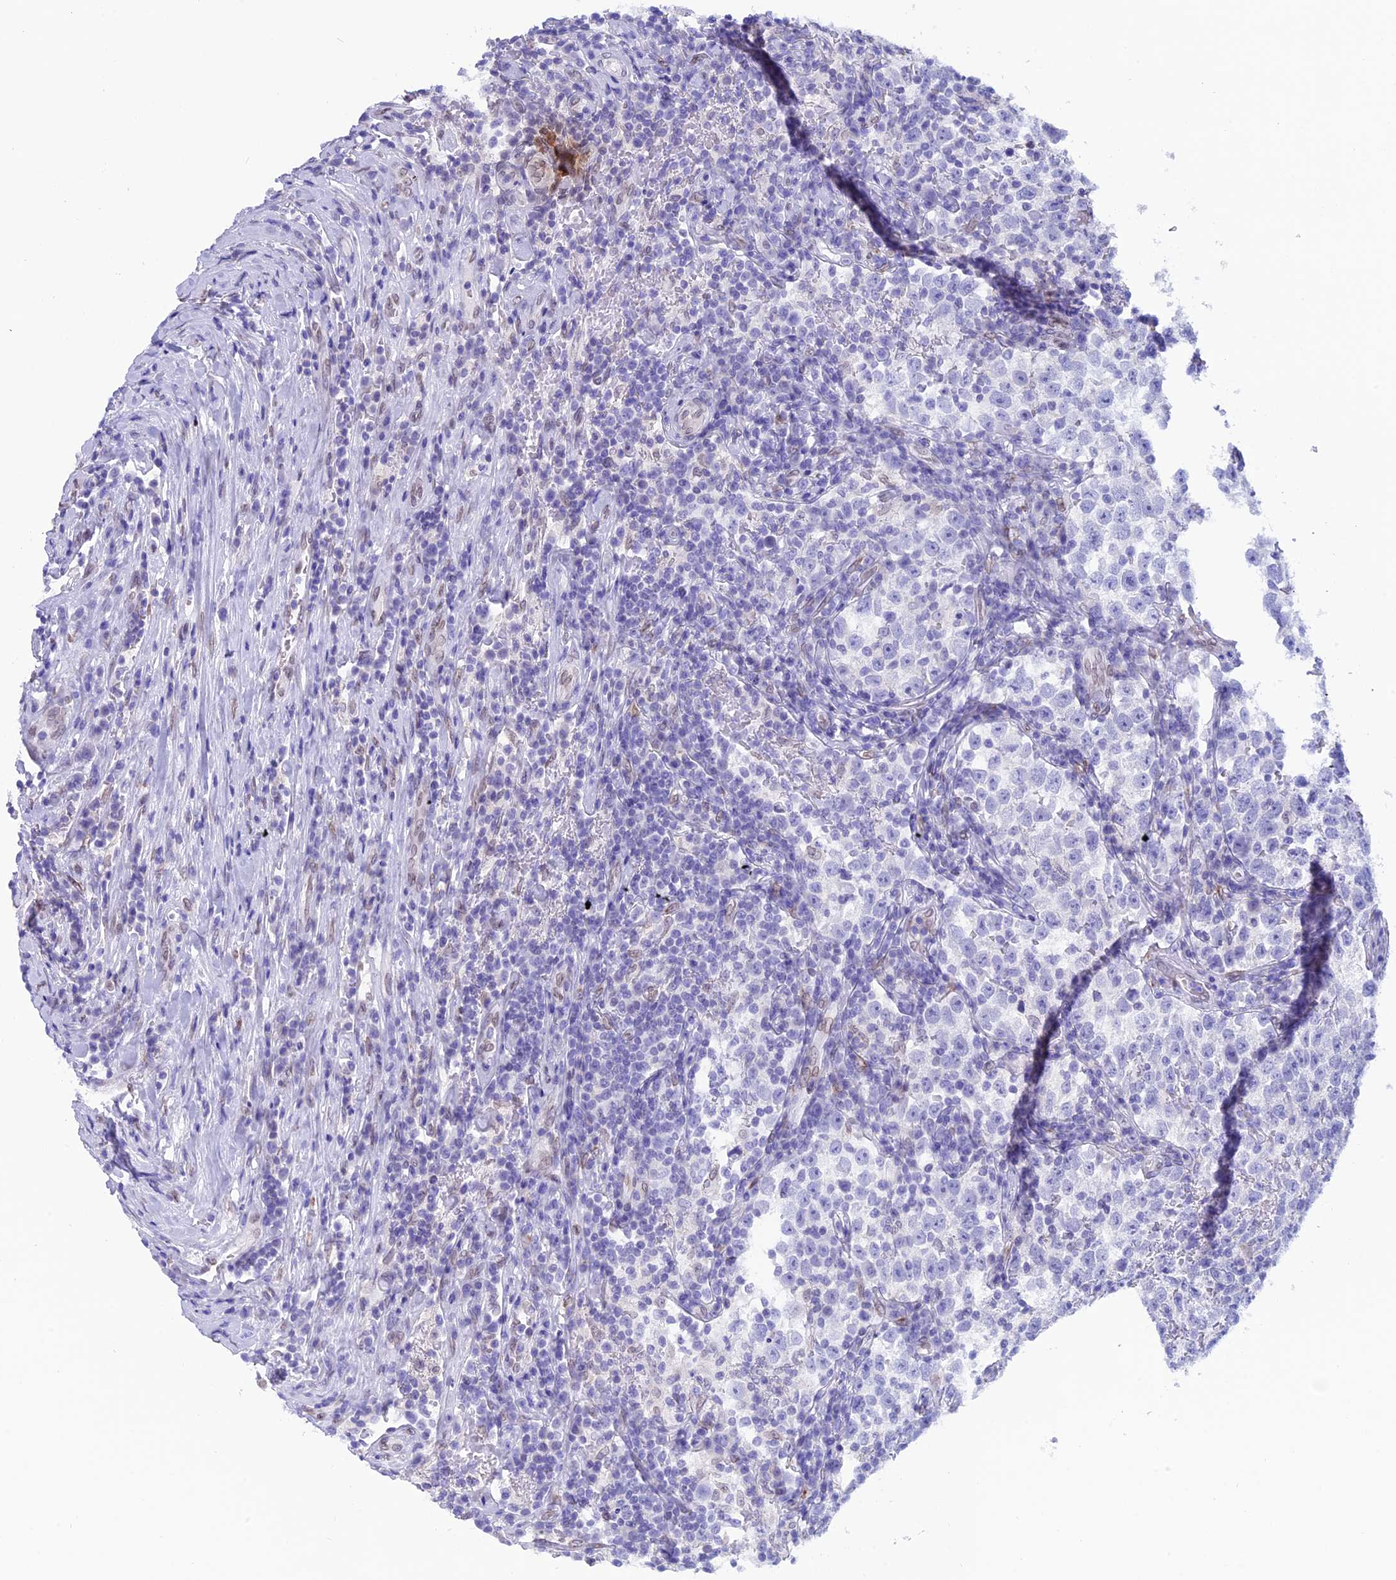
{"staining": {"intensity": "negative", "quantity": "none", "location": "none"}, "tissue": "testis cancer", "cell_type": "Tumor cells", "image_type": "cancer", "snomed": [{"axis": "morphology", "description": "Normal tissue, NOS"}, {"axis": "morphology", "description": "Seminoma, NOS"}, {"axis": "topography", "description": "Testis"}], "caption": "Immunohistochemical staining of seminoma (testis) displays no significant staining in tumor cells. (IHC, brightfield microscopy, high magnification).", "gene": "TMPRSS7", "patient": {"sex": "male", "age": 43}}